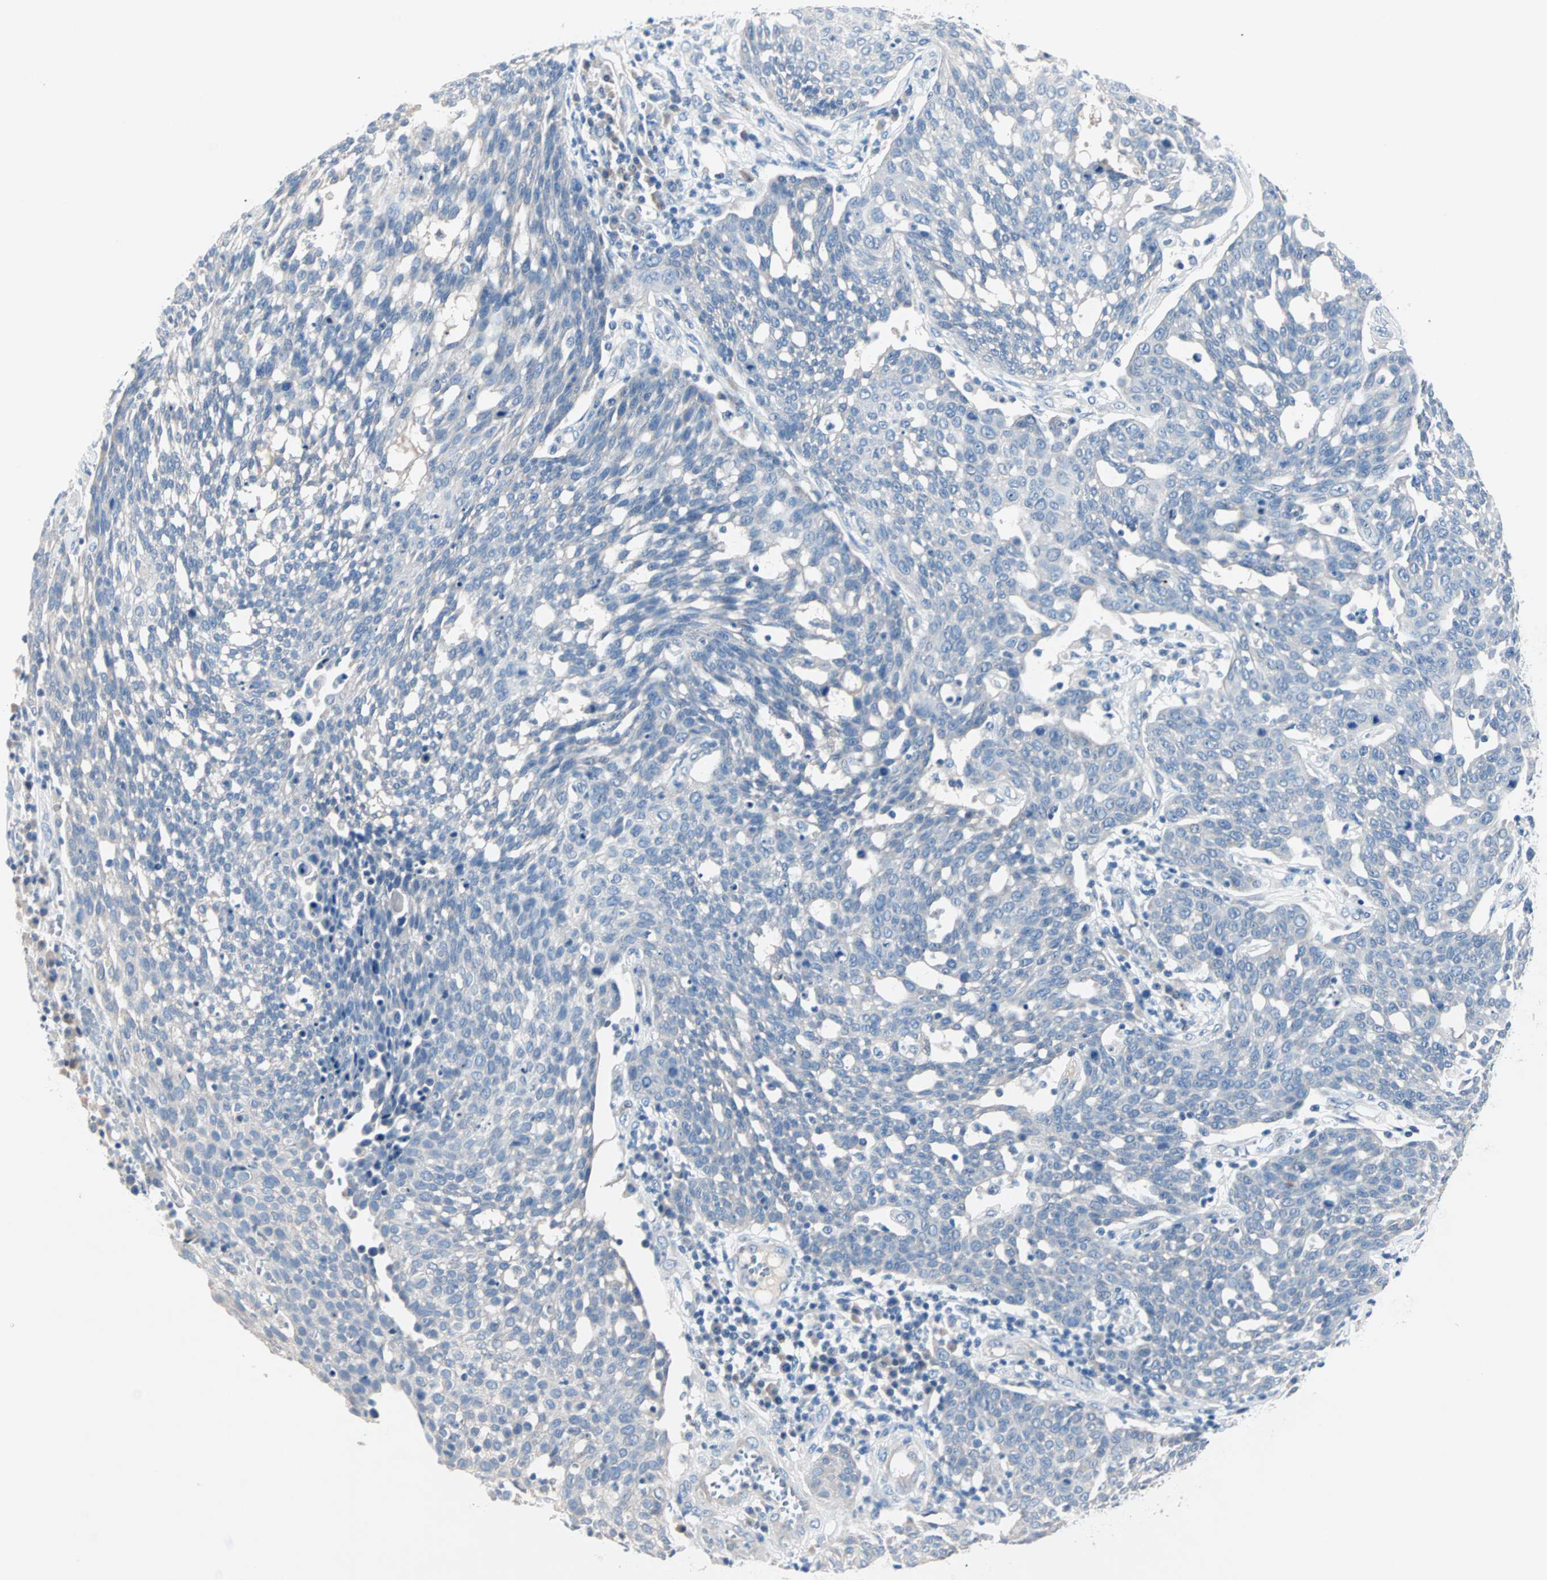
{"staining": {"intensity": "negative", "quantity": "none", "location": "none"}, "tissue": "cervical cancer", "cell_type": "Tumor cells", "image_type": "cancer", "snomed": [{"axis": "morphology", "description": "Squamous cell carcinoma, NOS"}, {"axis": "topography", "description": "Cervix"}], "caption": "Immunohistochemistry photomicrograph of neoplastic tissue: human cervical cancer (squamous cell carcinoma) stained with DAB (3,3'-diaminobenzidine) exhibits no significant protein positivity in tumor cells.", "gene": "NEFH", "patient": {"sex": "female", "age": 34}}